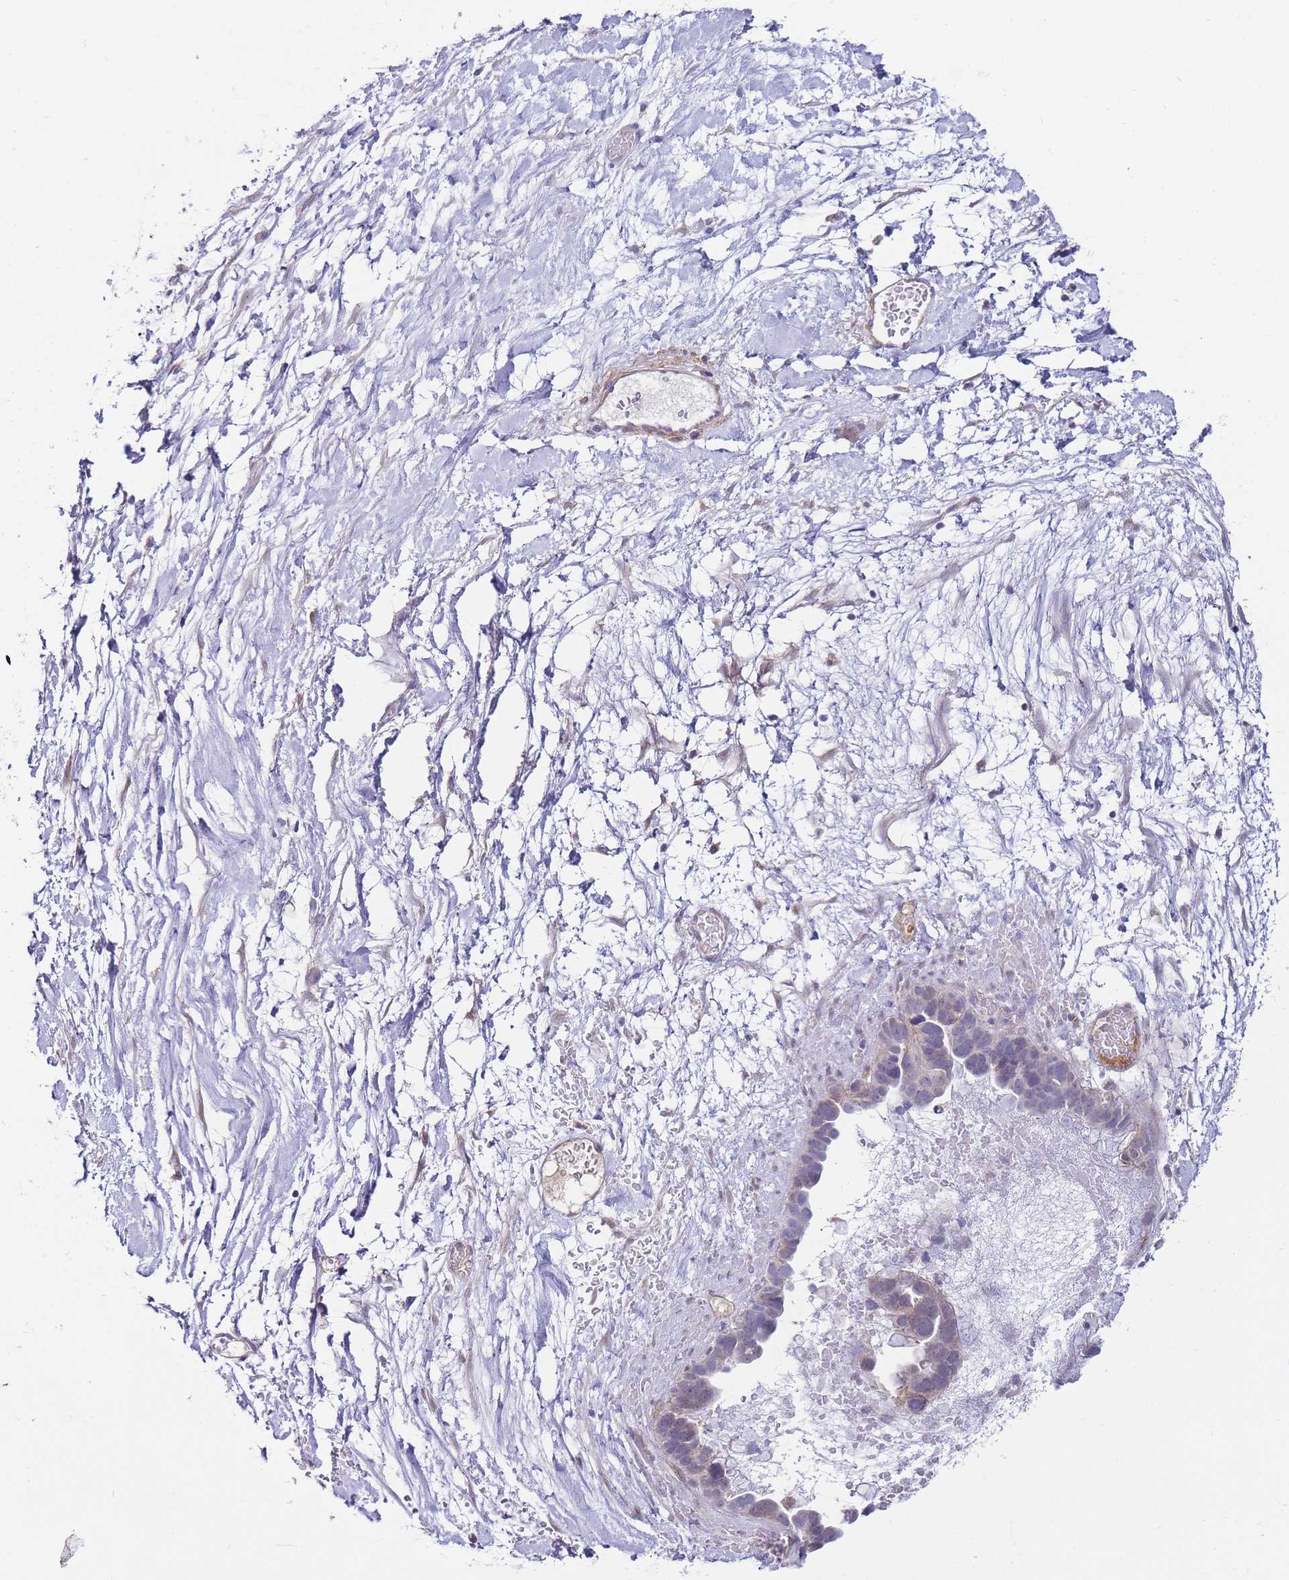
{"staining": {"intensity": "weak", "quantity": "<25%", "location": "cytoplasmic/membranous"}, "tissue": "ovarian cancer", "cell_type": "Tumor cells", "image_type": "cancer", "snomed": [{"axis": "morphology", "description": "Cystadenocarcinoma, serous, NOS"}, {"axis": "topography", "description": "Ovary"}], "caption": "A high-resolution histopathology image shows IHC staining of serous cystadenocarcinoma (ovarian), which reveals no significant expression in tumor cells. Nuclei are stained in blue.", "gene": "PDCD7", "patient": {"sex": "female", "age": 54}}